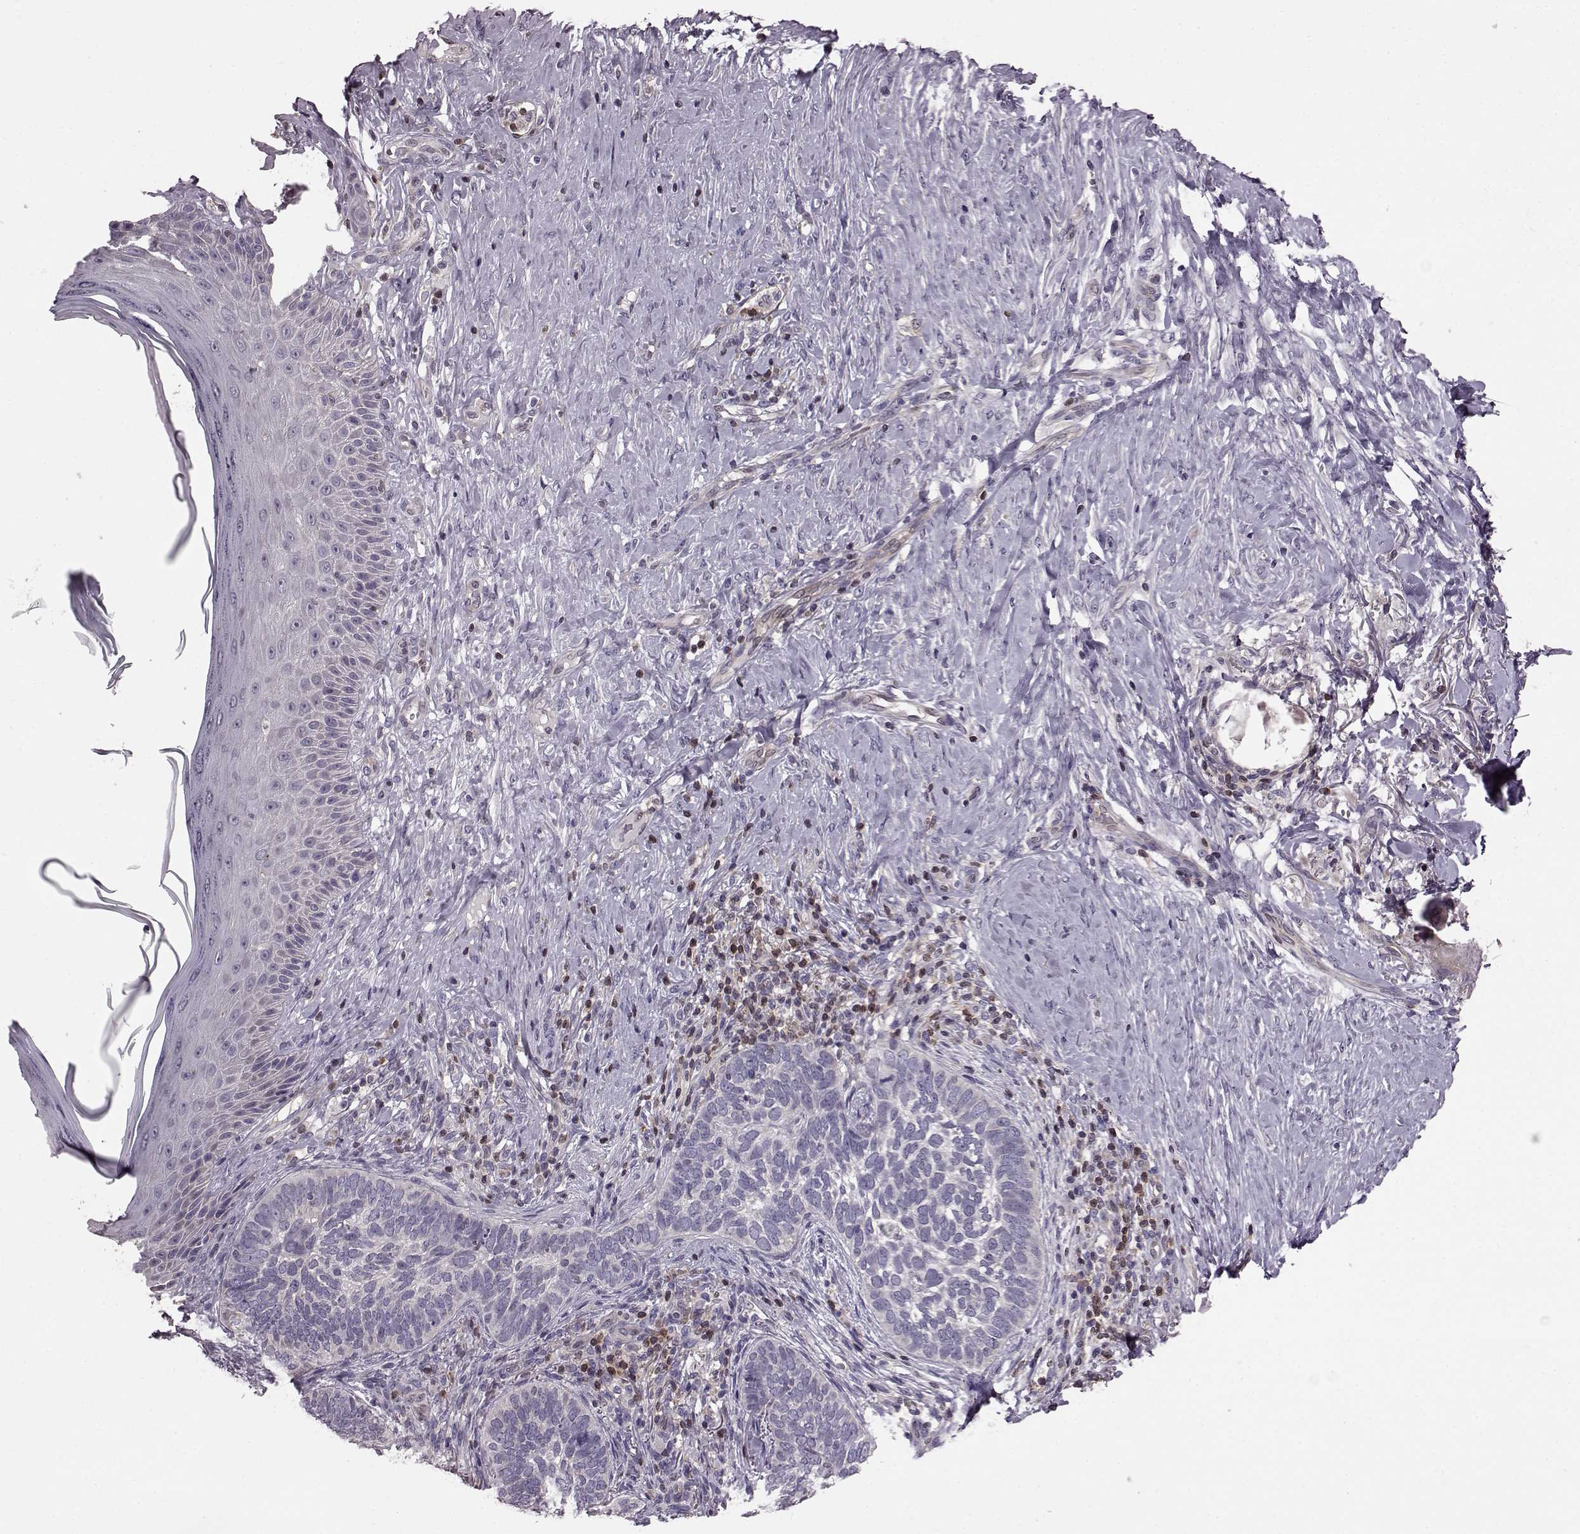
{"staining": {"intensity": "negative", "quantity": "none", "location": "none"}, "tissue": "skin cancer", "cell_type": "Tumor cells", "image_type": "cancer", "snomed": [{"axis": "morphology", "description": "Normal tissue, NOS"}, {"axis": "morphology", "description": "Basal cell carcinoma"}, {"axis": "topography", "description": "Skin"}], "caption": "High power microscopy histopathology image of an immunohistochemistry micrograph of skin cancer, revealing no significant positivity in tumor cells.", "gene": "CDC42SE1", "patient": {"sex": "male", "age": 46}}